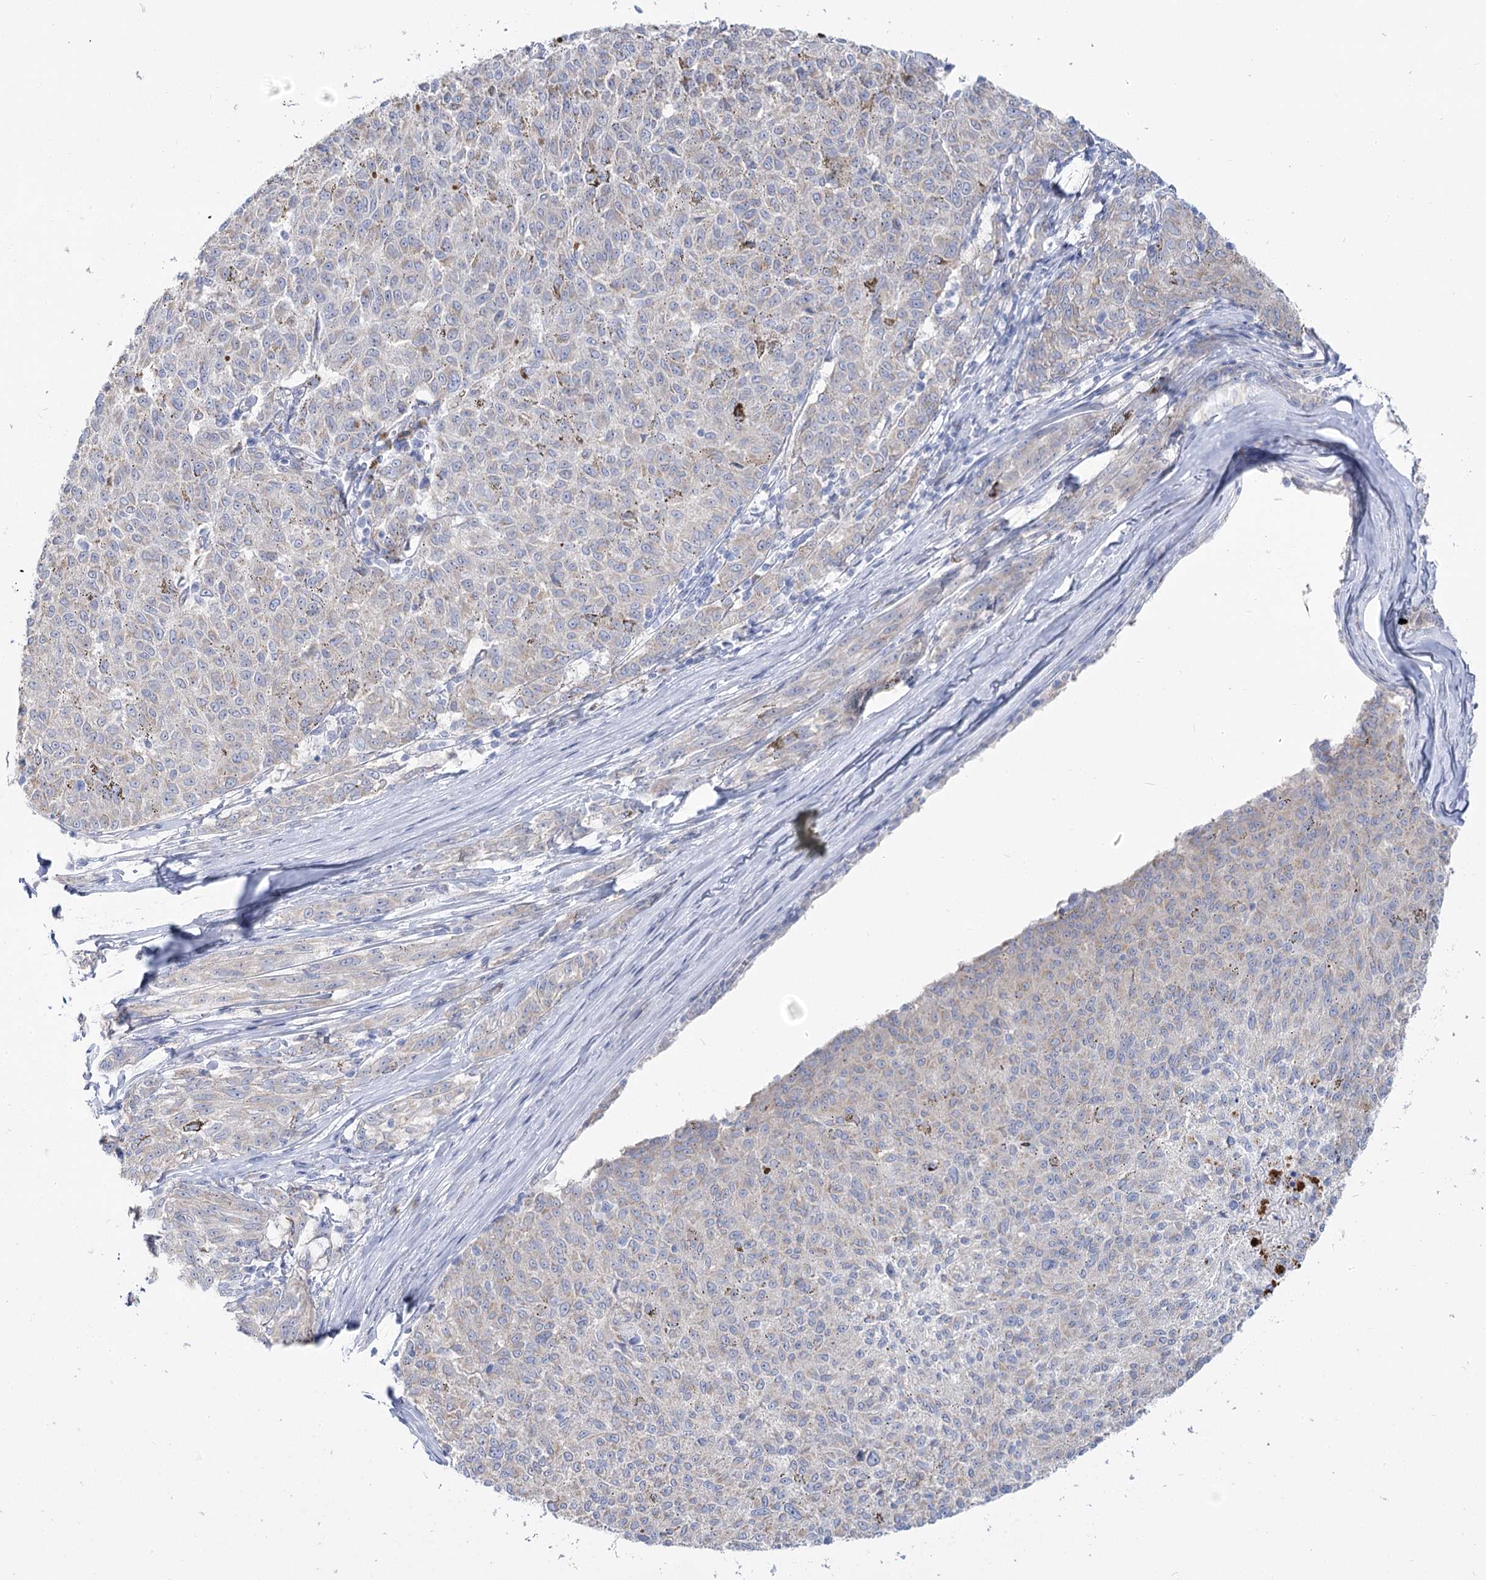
{"staining": {"intensity": "negative", "quantity": "none", "location": "none"}, "tissue": "melanoma", "cell_type": "Tumor cells", "image_type": "cancer", "snomed": [{"axis": "morphology", "description": "Malignant melanoma, NOS"}, {"axis": "topography", "description": "Skin"}], "caption": "DAB (3,3'-diaminobenzidine) immunohistochemical staining of human malignant melanoma exhibits no significant expression in tumor cells.", "gene": "SUOX", "patient": {"sex": "female", "age": 72}}